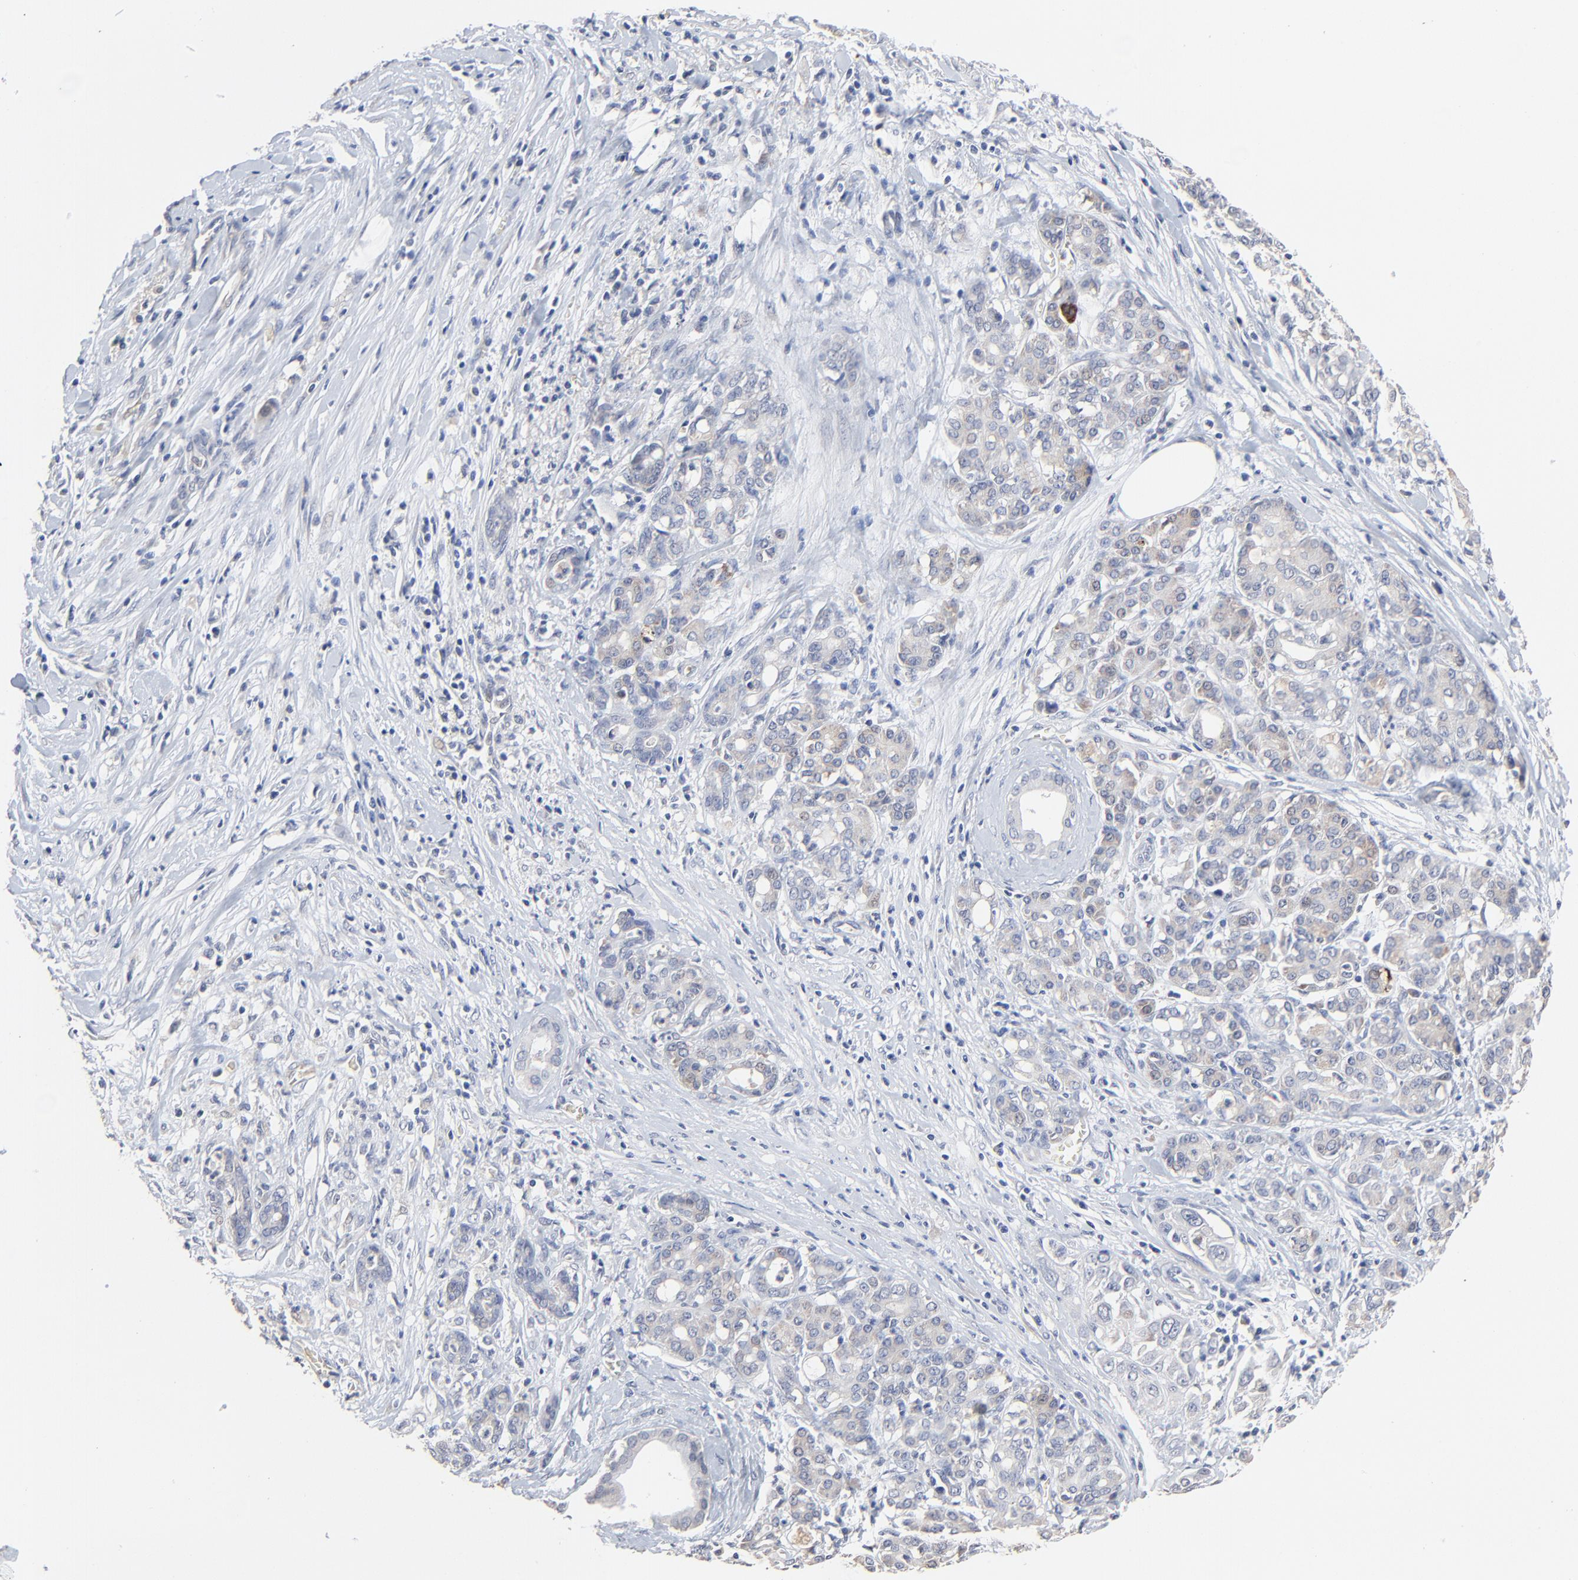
{"staining": {"intensity": "weak", "quantity": "<25%", "location": "nuclear"}, "tissue": "pancreatic cancer", "cell_type": "Tumor cells", "image_type": "cancer", "snomed": [{"axis": "morphology", "description": "Adenocarcinoma, NOS"}, {"axis": "topography", "description": "Pancreas"}], "caption": "DAB immunohistochemical staining of pancreatic cancer reveals no significant staining in tumor cells.", "gene": "FANCB", "patient": {"sex": "female", "age": 52}}